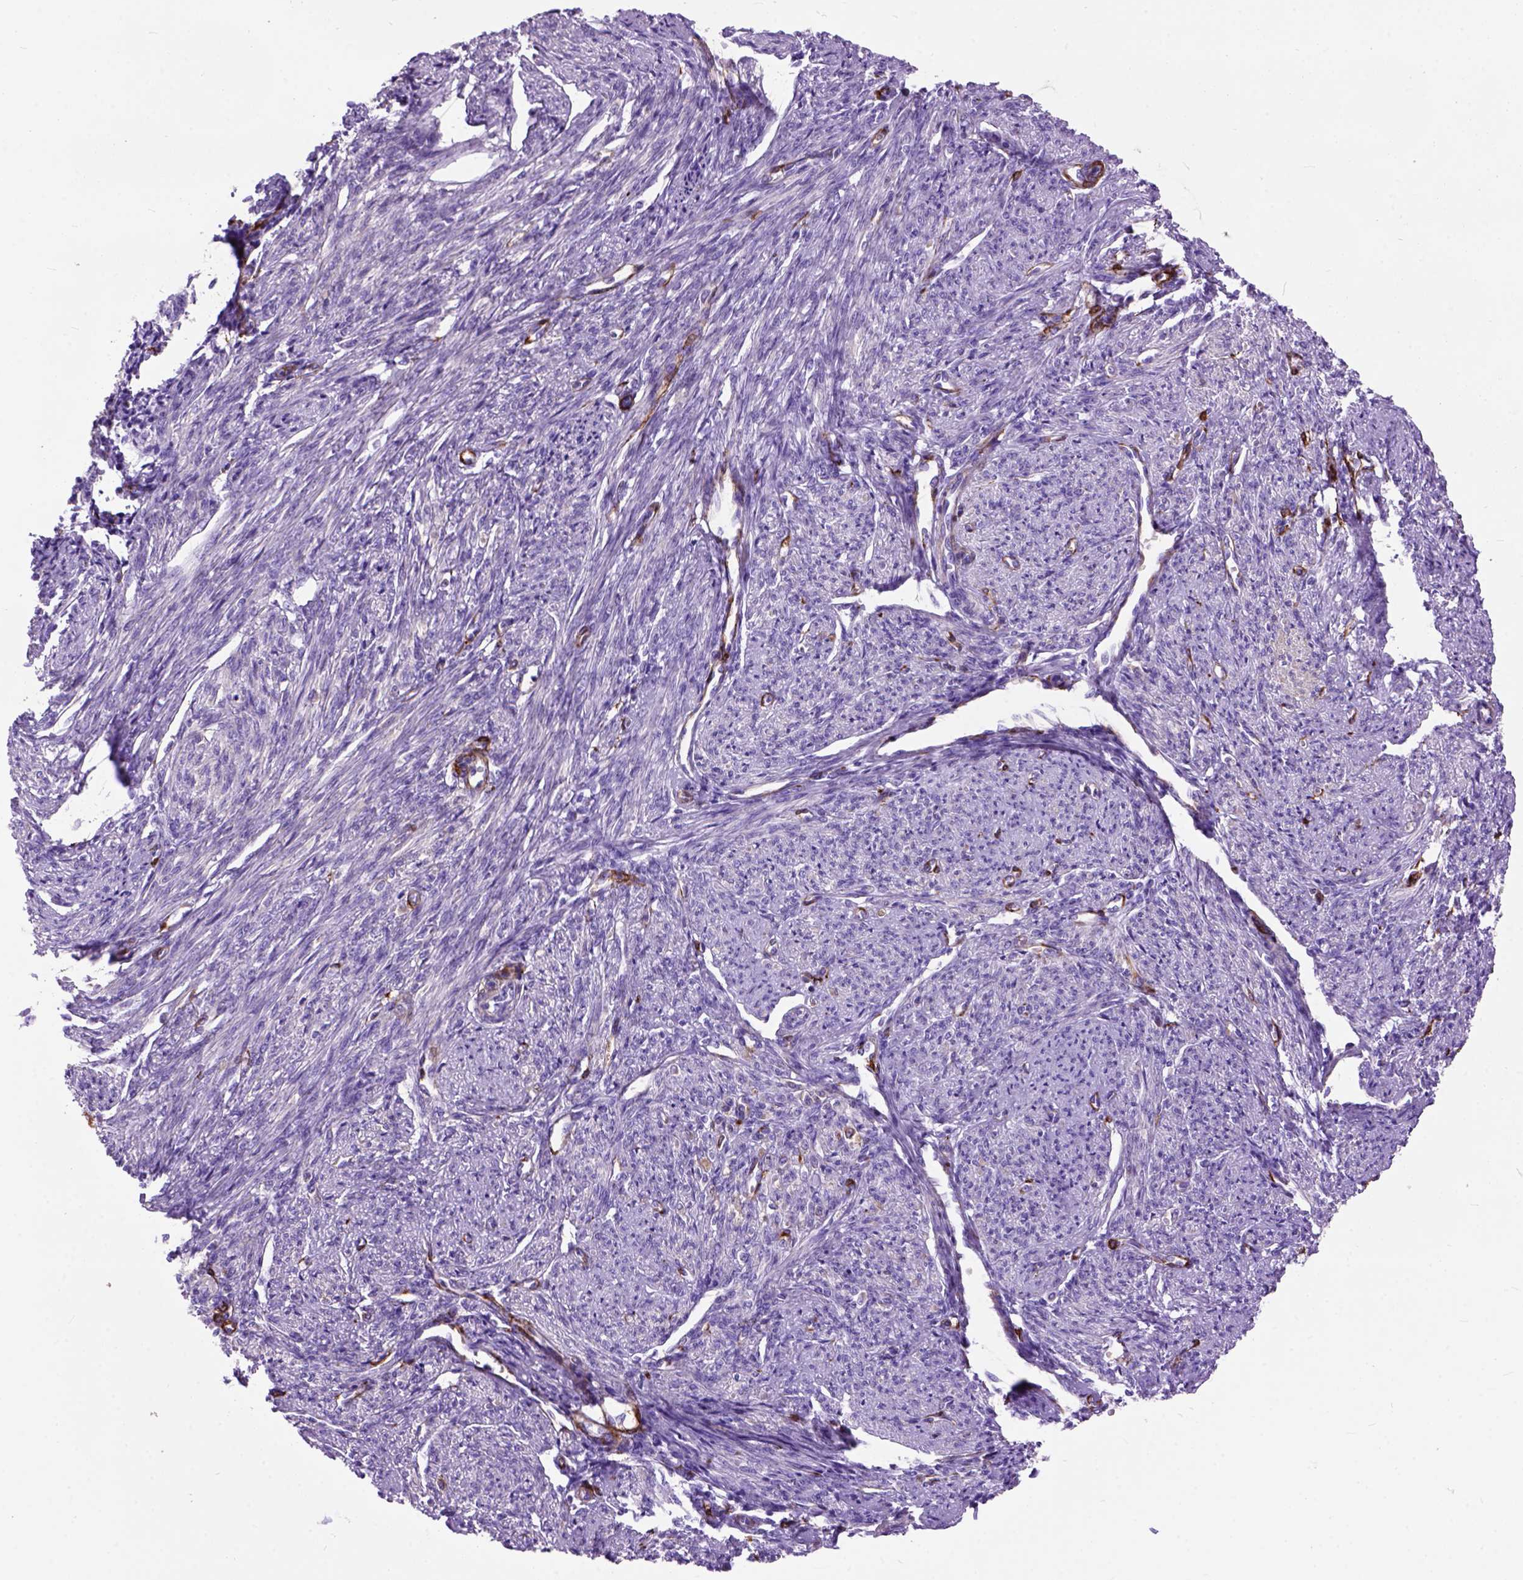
{"staining": {"intensity": "negative", "quantity": "none", "location": "none"}, "tissue": "smooth muscle", "cell_type": "Smooth muscle cells", "image_type": "normal", "snomed": [{"axis": "morphology", "description": "Normal tissue, NOS"}, {"axis": "topography", "description": "Smooth muscle"}], "caption": "Smooth muscle cells show no significant positivity in unremarkable smooth muscle.", "gene": "MAPT", "patient": {"sex": "female", "age": 65}}